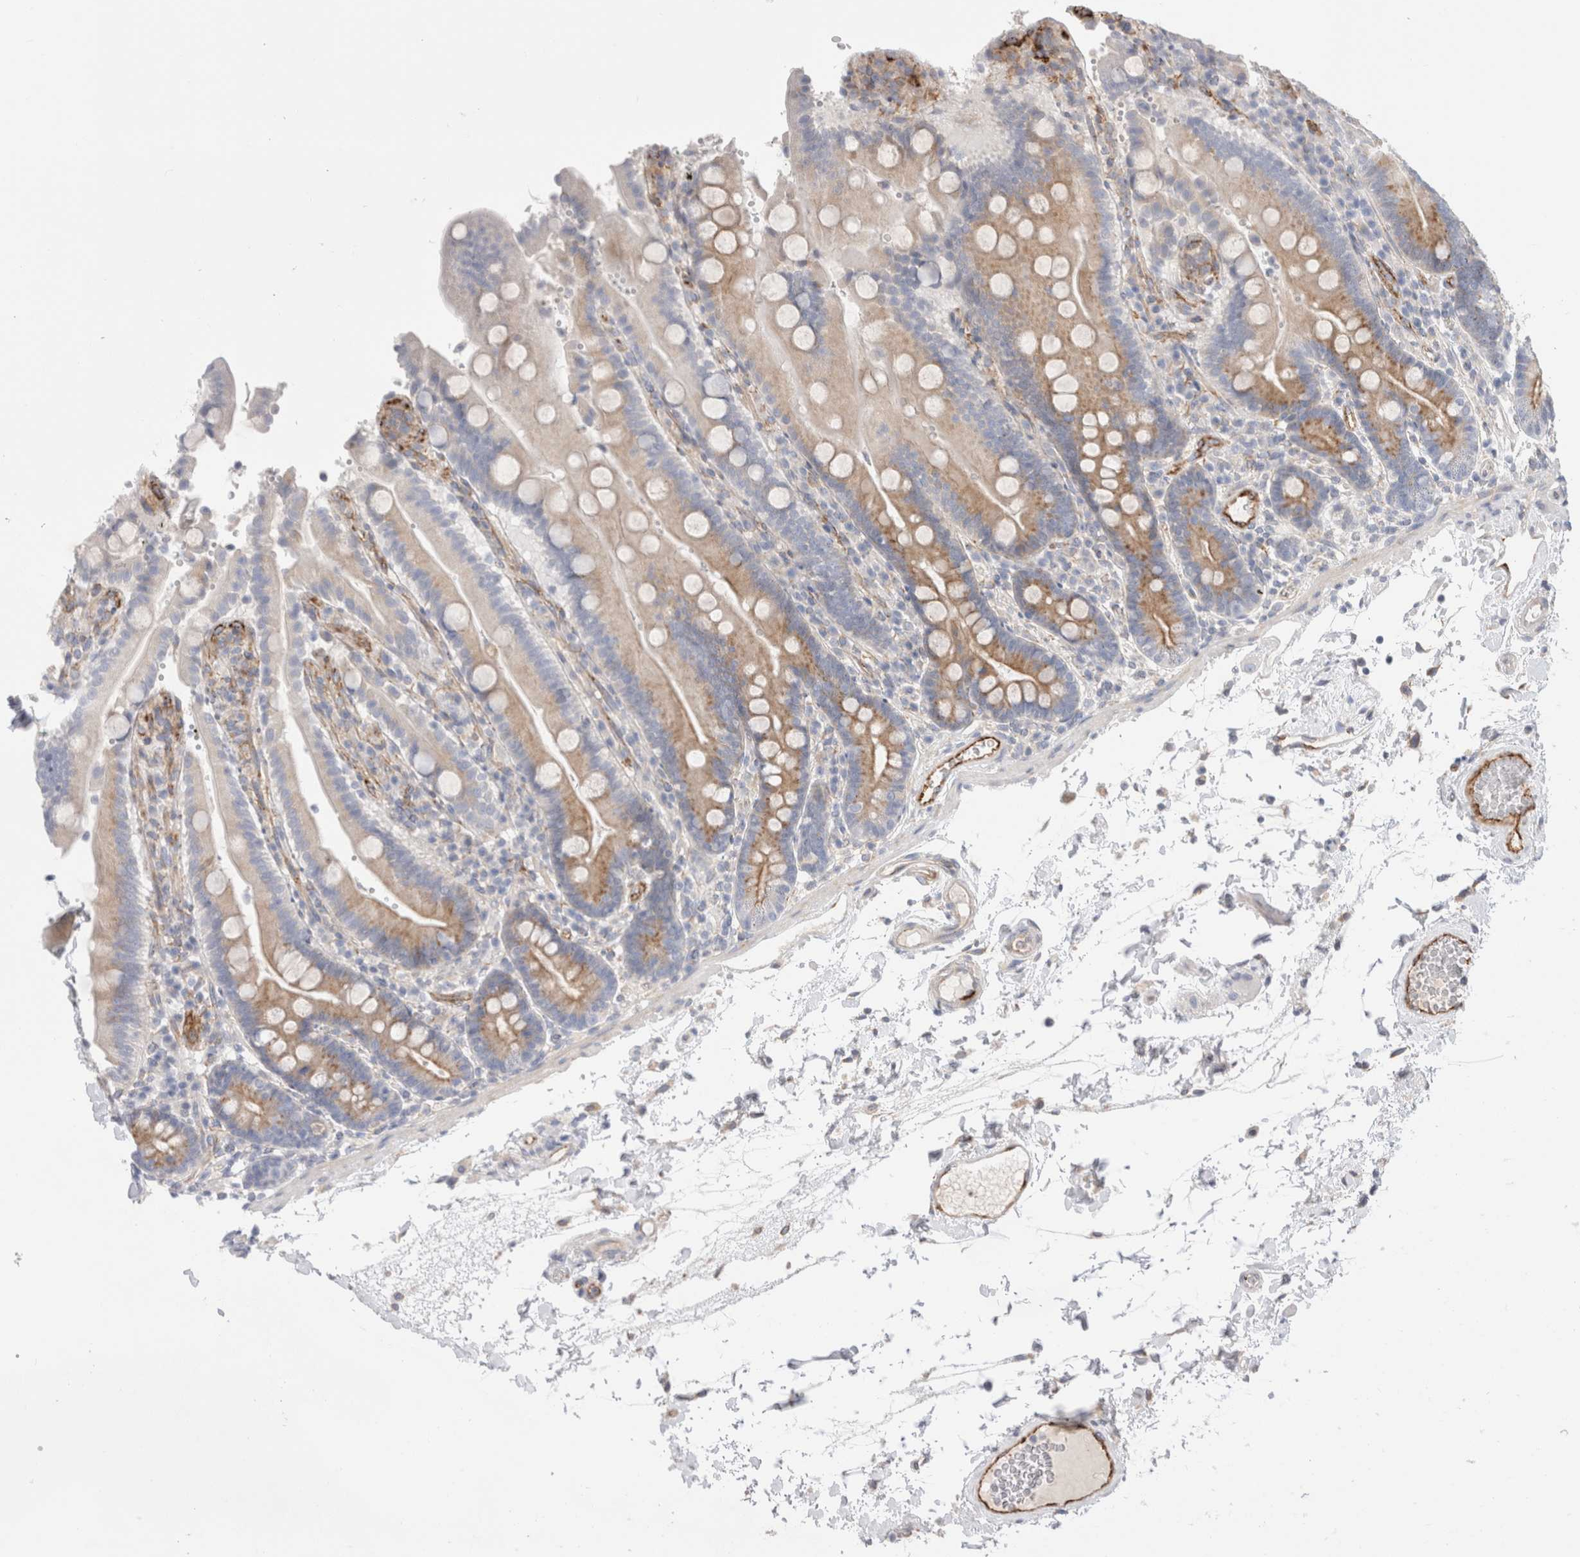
{"staining": {"intensity": "moderate", "quantity": "25%-75%", "location": "cytoplasmic/membranous"}, "tissue": "duodenum", "cell_type": "Glandular cells", "image_type": "normal", "snomed": [{"axis": "morphology", "description": "Normal tissue, NOS"}, {"axis": "topography", "description": "Small intestine, NOS"}], "caption": "Glandular cells reveal moderate cytoplasmic/membranous expression in about 25%-75% of cells in benign duodenum. Using DAB (3,3'-diaminobenzidine) (brown) and hematoxylin (blue) stains, captured at high magnification using brightfield microscopy.", "gene": "CNPY4", "patient": {"sex": "female", "age": 71}}